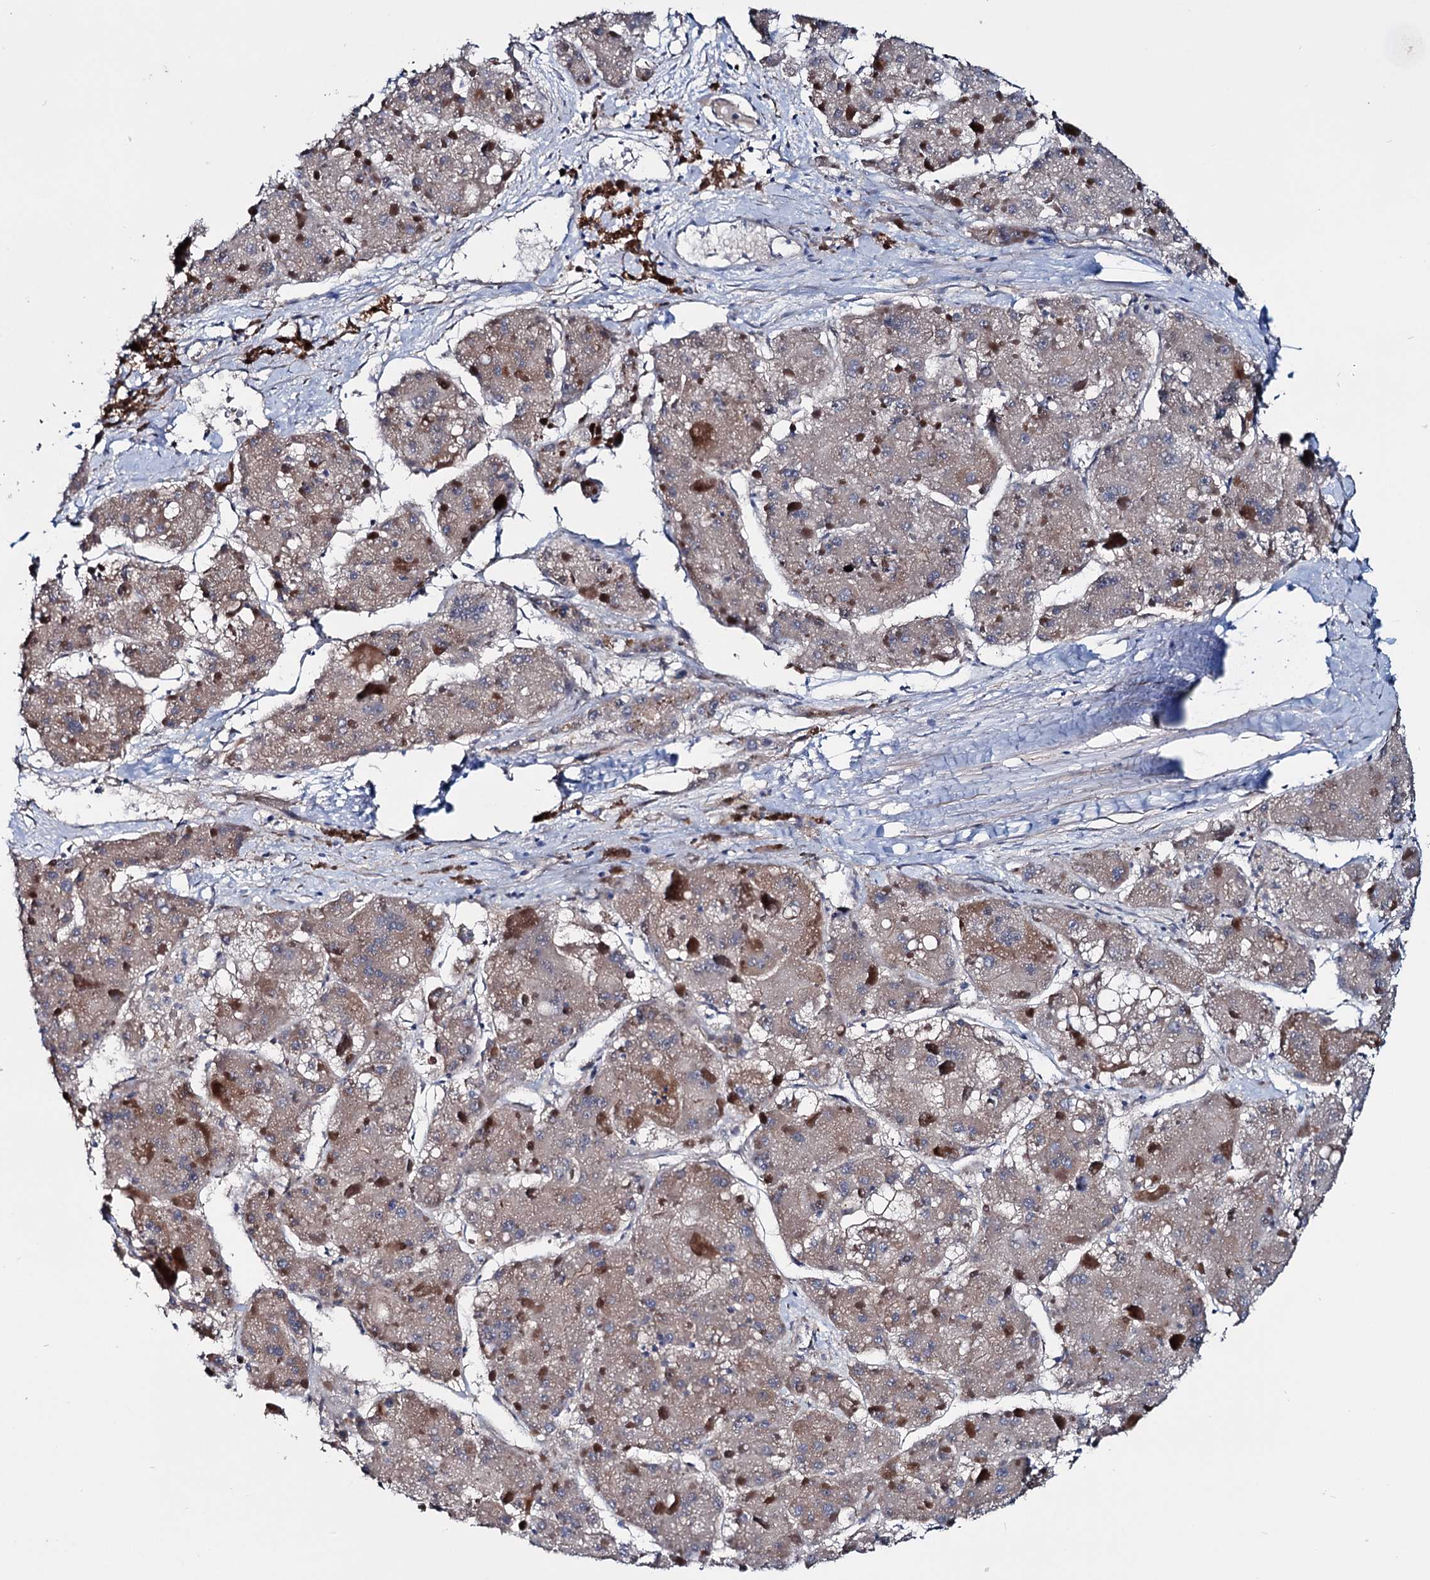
{"staining": {"intensity": "weak", "quantity": "25%-75%", "location": "cytoplasmic/membranous"}, "tissue": "liver cancer", "cell_type": "Tumor cells", "image_type": "cancer", "snomed": [{"axis": "morphology", "description": "Carcinoma, Hepatocellular, NOS"}, {"axis": "topography", "description": "Liver"}], "caption": "Hepatocellular carcinoma (liver) was stained to show a protein in brown. There is low levels of weak cytoplasmic/membranous expression in about 25%-75% of tumor cells.", "gene": "EYA4", "patient": {"sex": "female", "age": 73}}